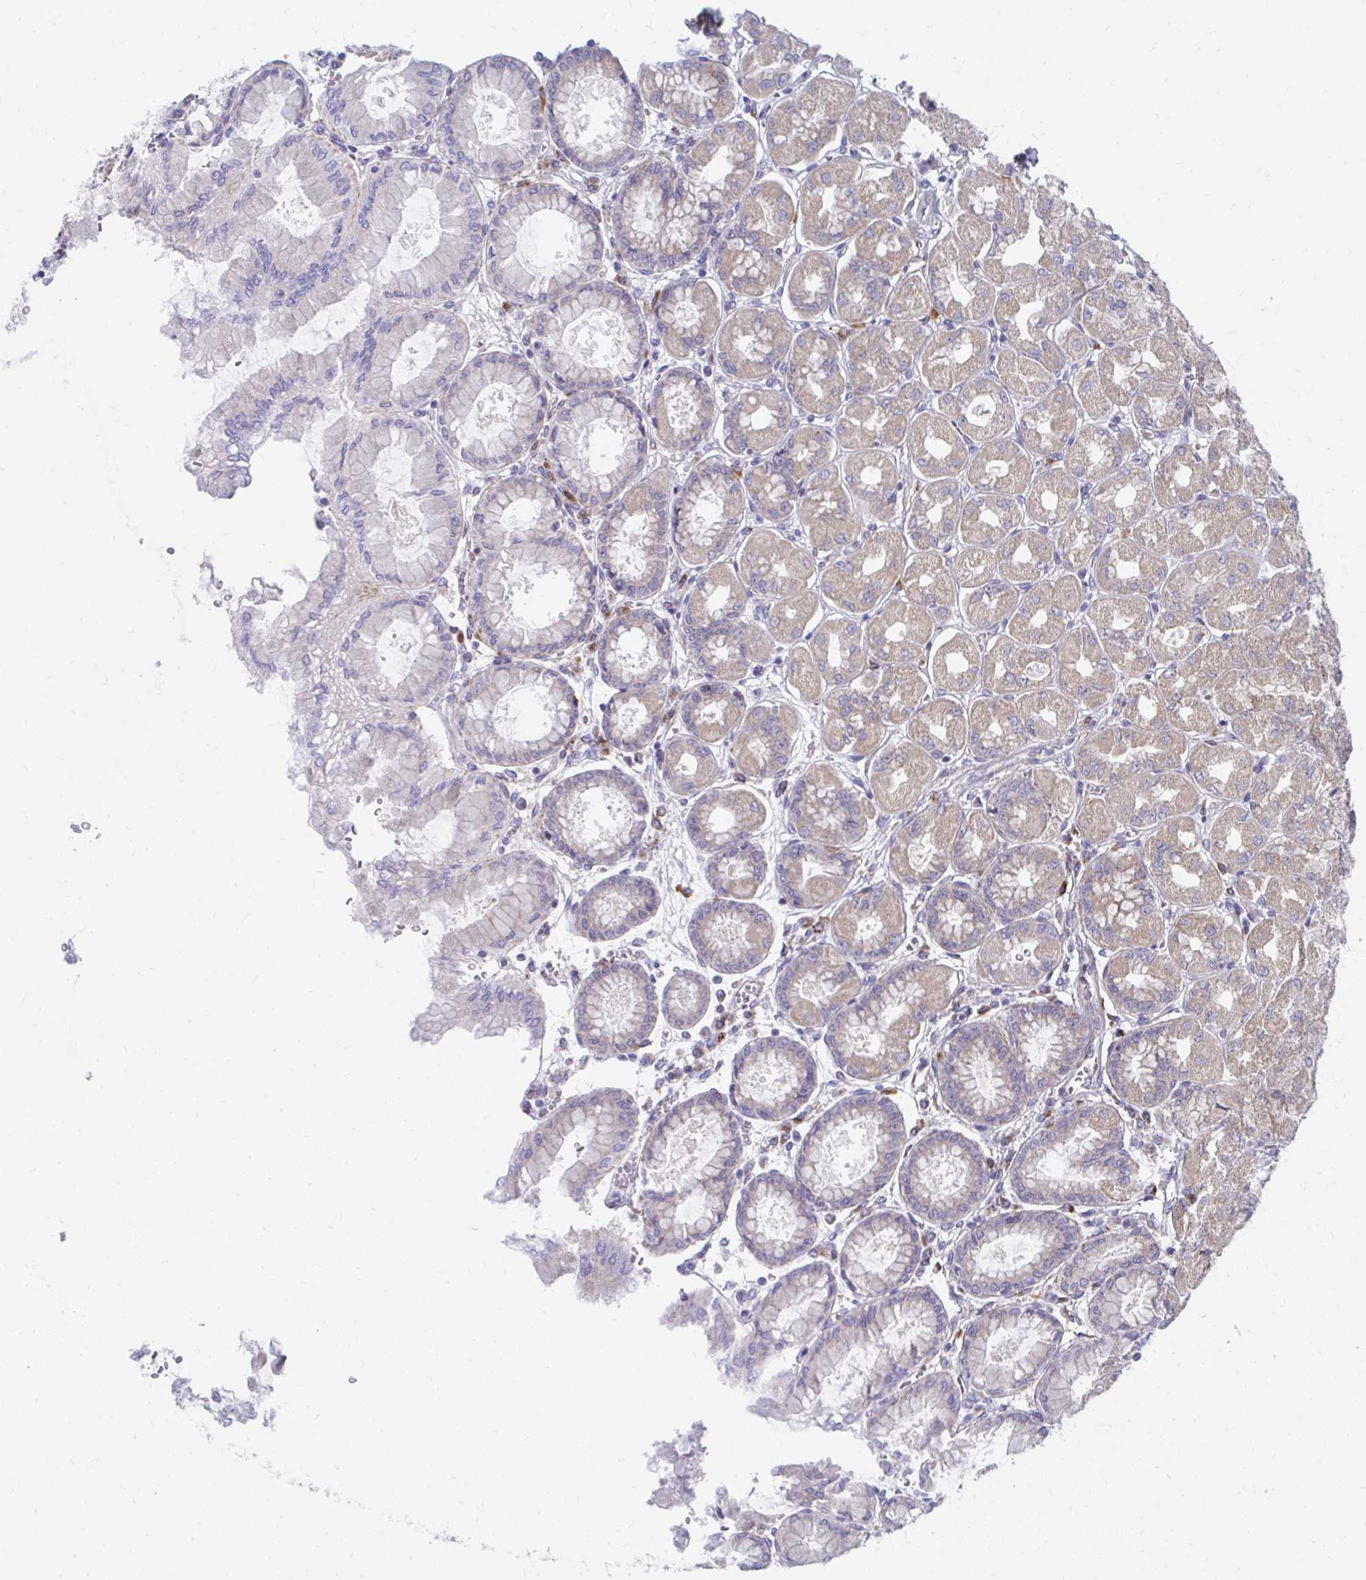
{"staining": {"intensity": "moderate", "quantity": "25%-75%", "location": "cytoplasmic/membranous"}, "tissue": "stomach", "cell_type": "Glandular cells", "image_type": "normal", "snomed": [{"axis": "morphology", "description": "Normal tissue, NOS"}, {"axis": "topography", "description": "Stomach, upper"}], "caption": "A photomicrograph showing moderate cytoplasmic/membranous expression in about 25%-75% of glandular cells in benign stomach, as visualized by brown immunohistochemical staining.", "gene": "PABIR3", "patient": {"sex": "female", "age": 56}}